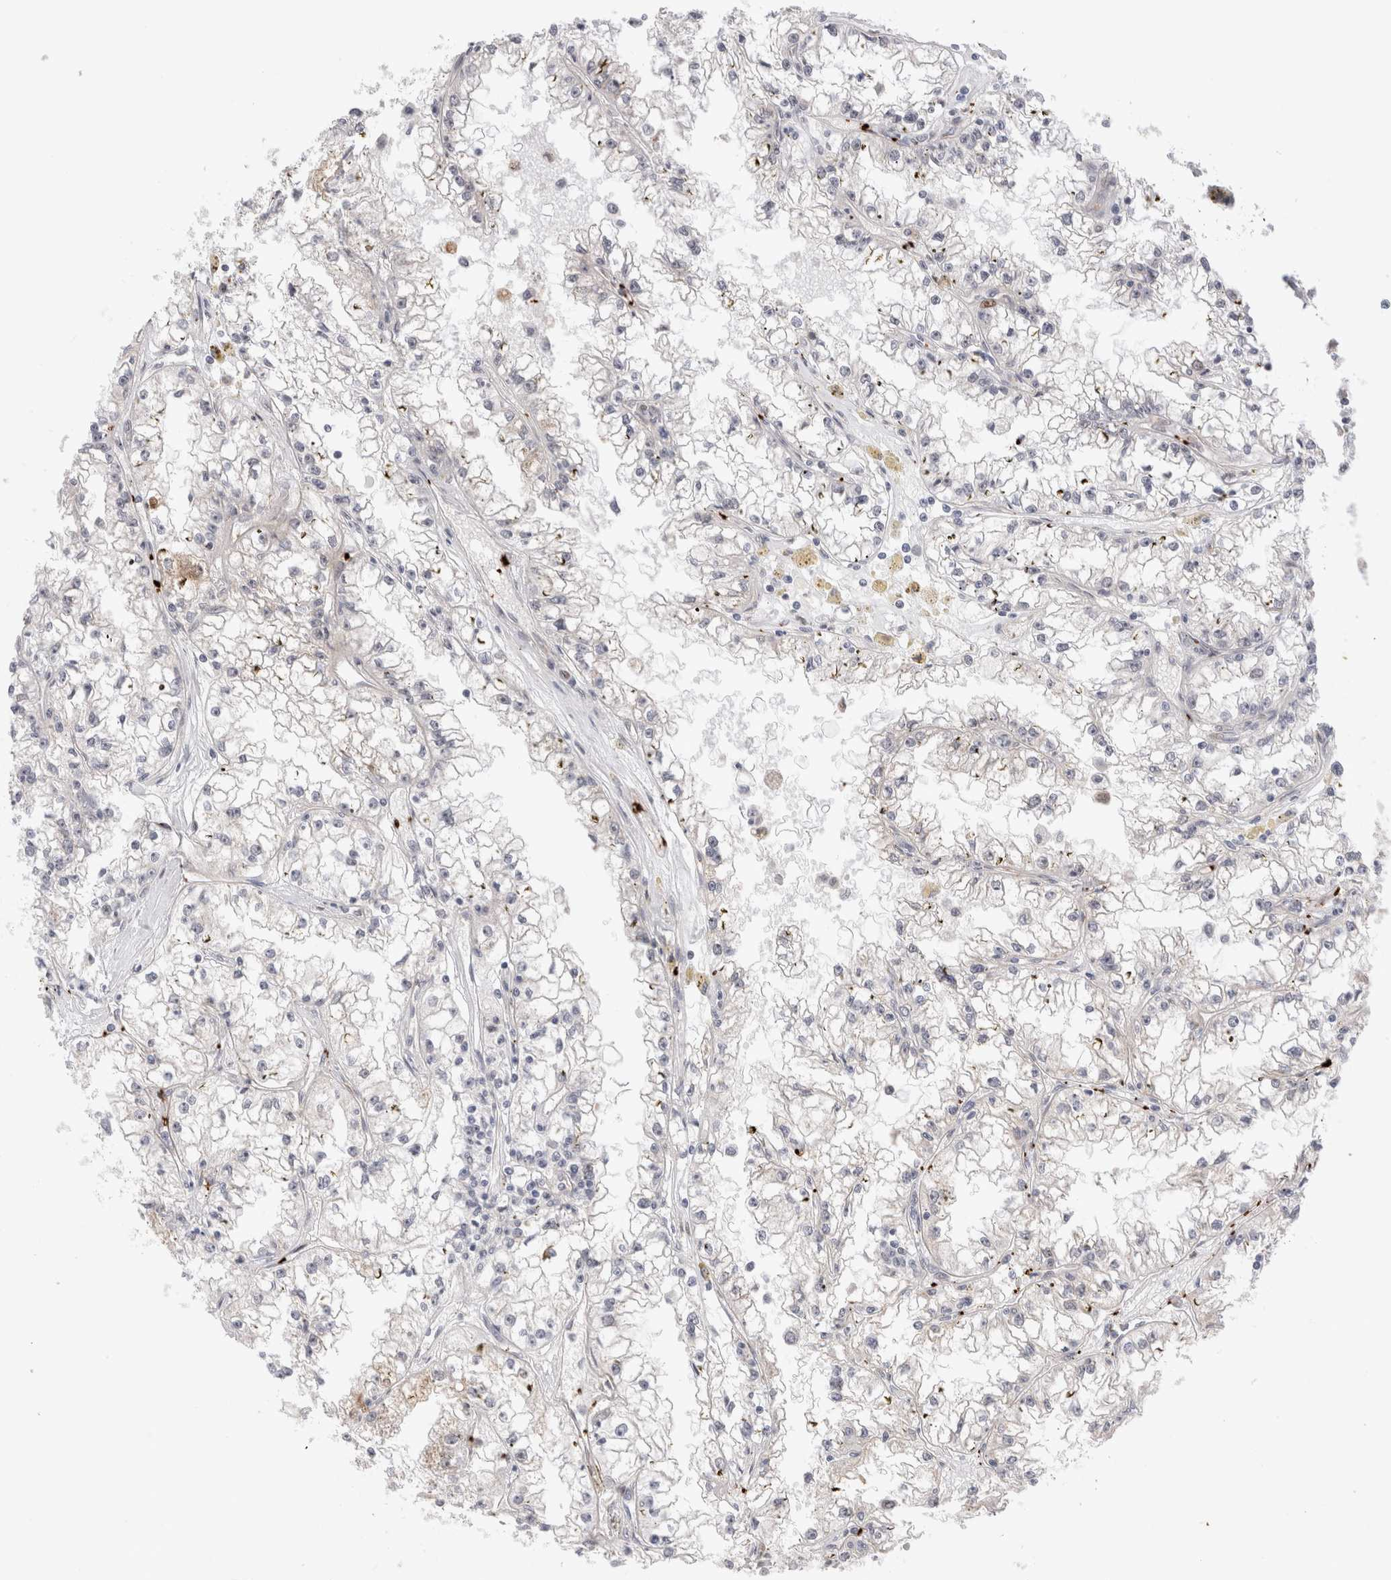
{"staining": {"intensity": "negative", "quantity": "none", "location": "none"}, "tissue": "renal cancer", "cell_type": "Tumor cells", "image_type": "cancer", "snomed": [{"axis": "morphology", "description": "Adenocarcinoma, NOS"}, {"axis": "topography", "description": "Kidney"}], "caption": "Renal adenocarcinoma stained for a protein using immunohistochemistry demonstrates no positivity tumor cells.", "gene": "VPS28", "patient": {"sex": "male", "age": 56}}